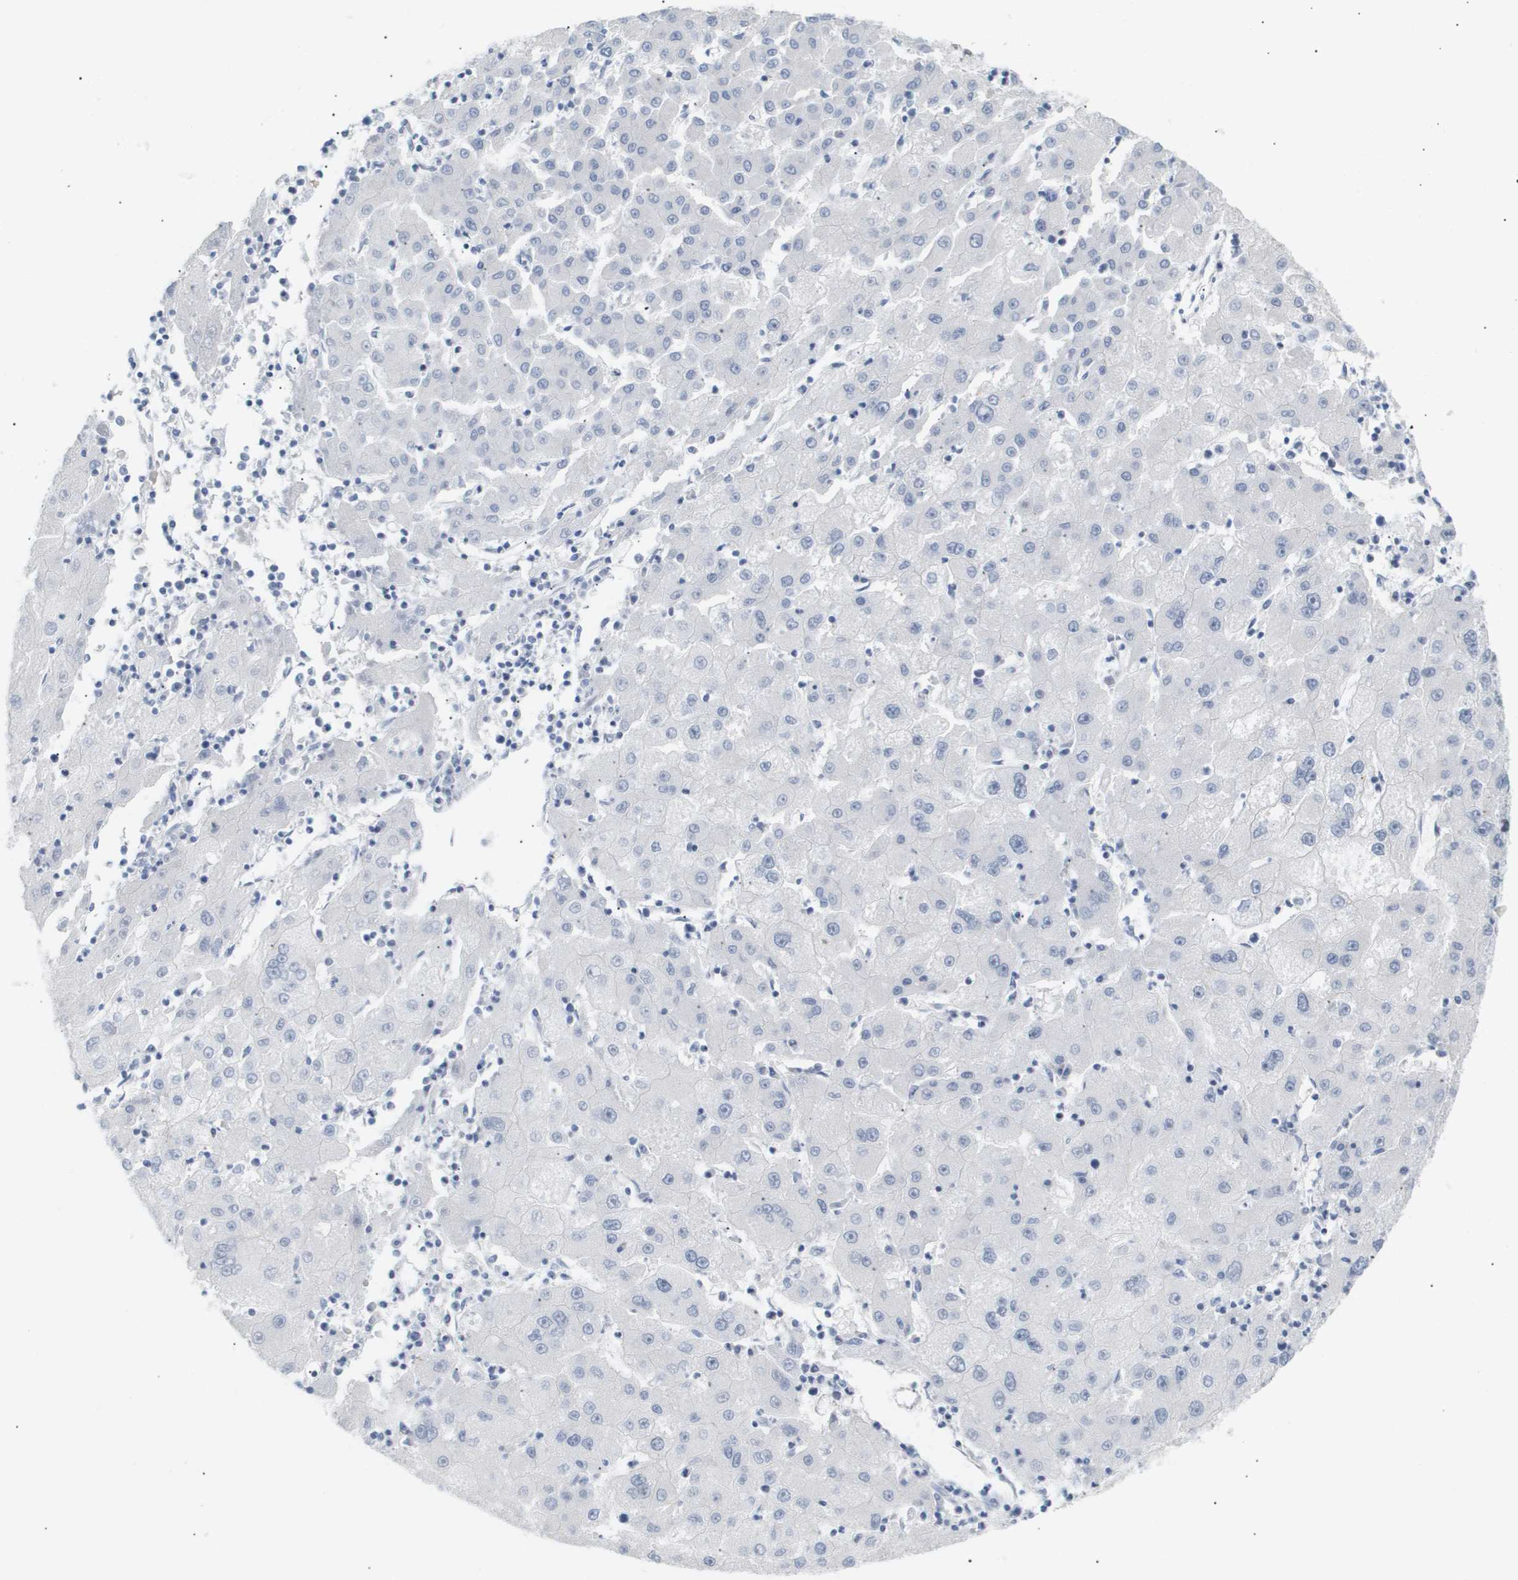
{"staining": {"intensity": "negative", "quantity": "none", "location": "none"}, "tissue": "liver cancer", "cell_type": "Tumor cells", "image_type": "cancer", "snomed": [{"axis": "morphology", "description": "Carcinoma, Hepatocellular, NOS"}, {"axis": "topography", "description": "Liver"}], "caption": "This is an immunohistochemistry (IHC) histopathology image of human liver hepatocellular carcinoma. There is no positivity in tumor cells.", "gene": "PPARD", "patient": {"sex": "male", "age": 72}}